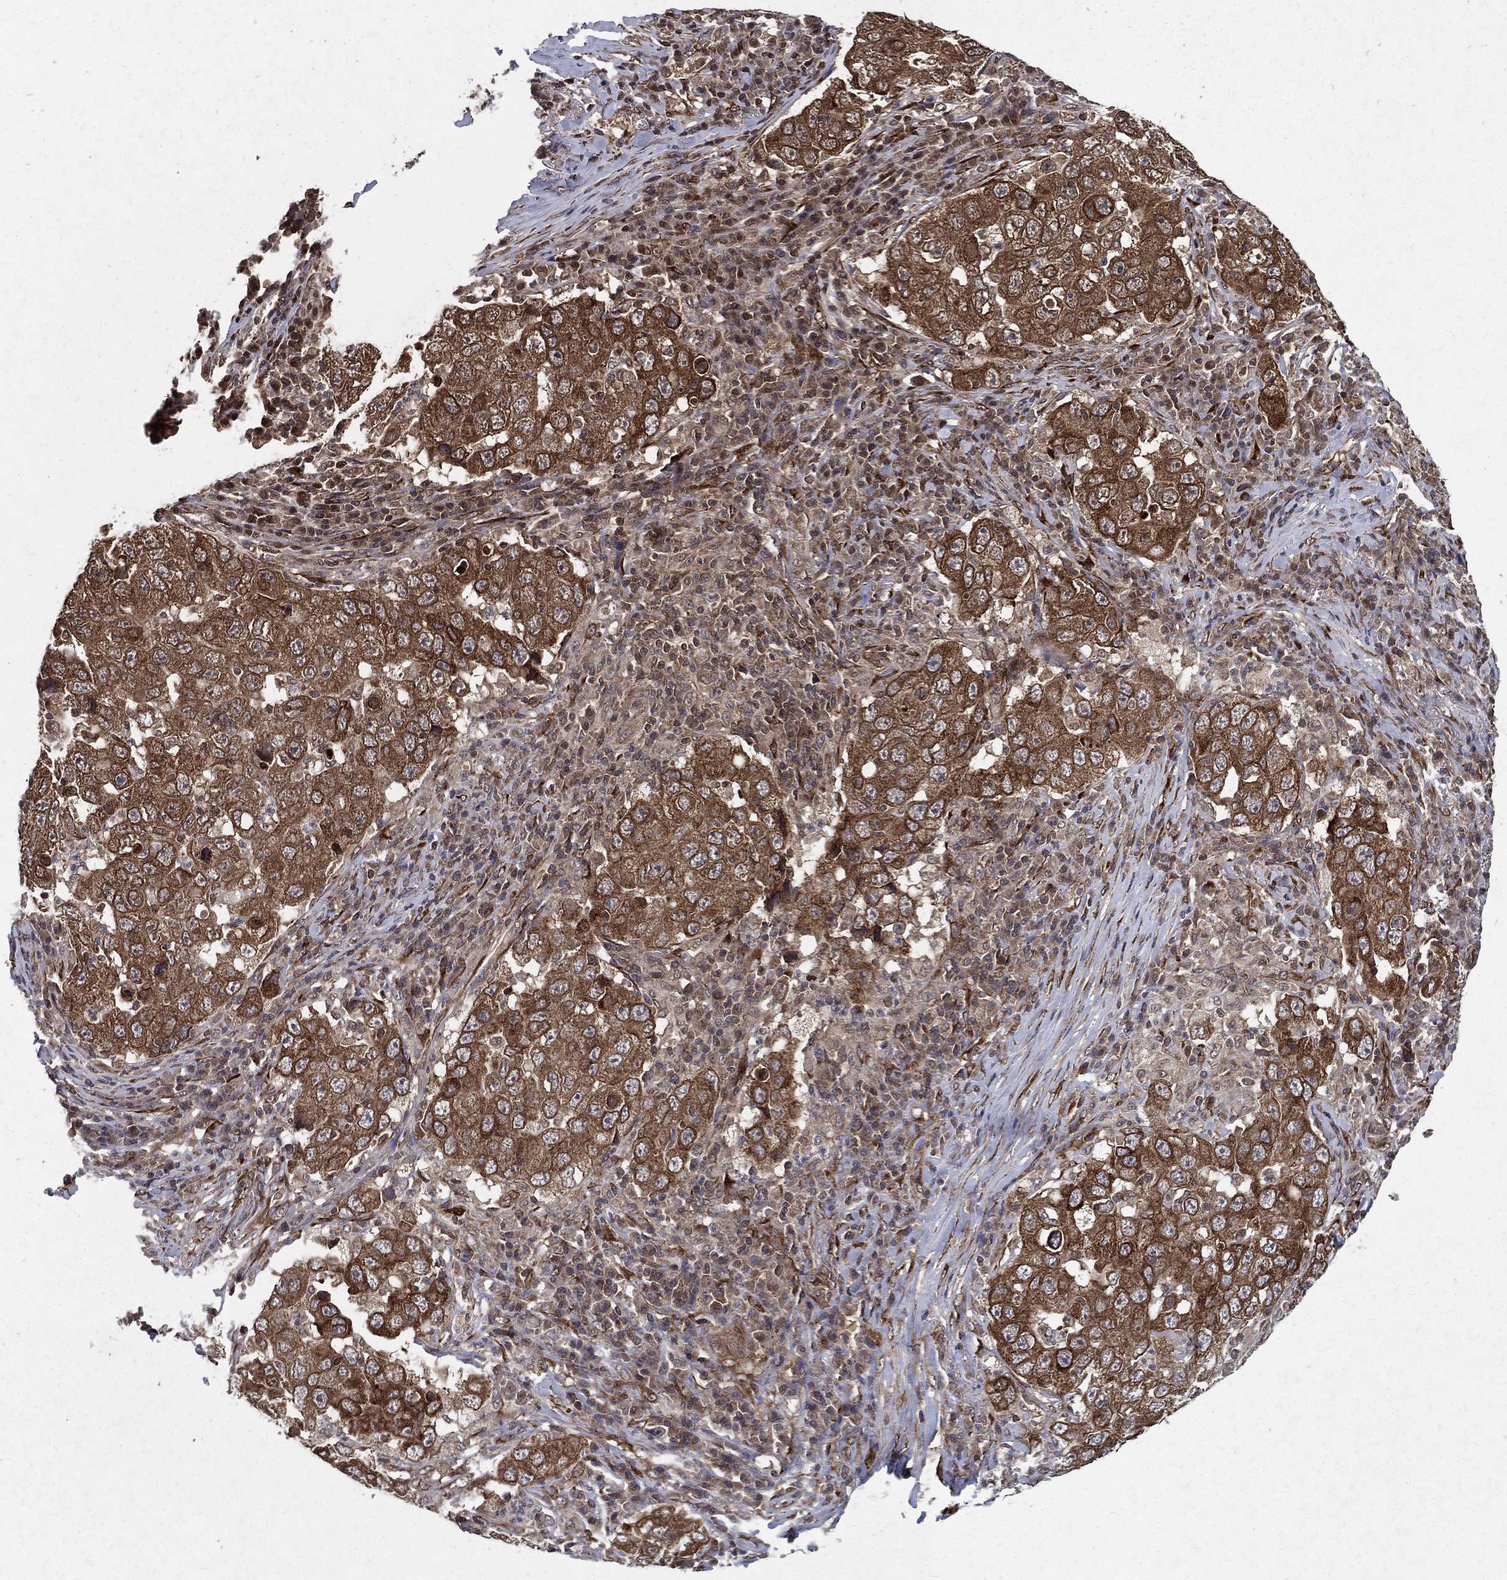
{"staining": {"intensity": "moderate", "quantity": ">75%", "location": "cytoplasmic/membranous"}, "tissue": "lung cancer", "cell_type": "Tumor cells", "image_type": "cancer", "snomed": [{"axis": "morphology", "description": "Adenocarcinoma, NOS"}, {"axis": "topography", "description": "Lung"}], "caption": "There is medium levels of moderate cytoplasmic/membranous staining in tumor cells of adenocarcinoma (lung), as demonstrated by immunohistochemical staining (brown color).", "gene": "CERS2", "patient": {"sex": "male", "age": 73}}